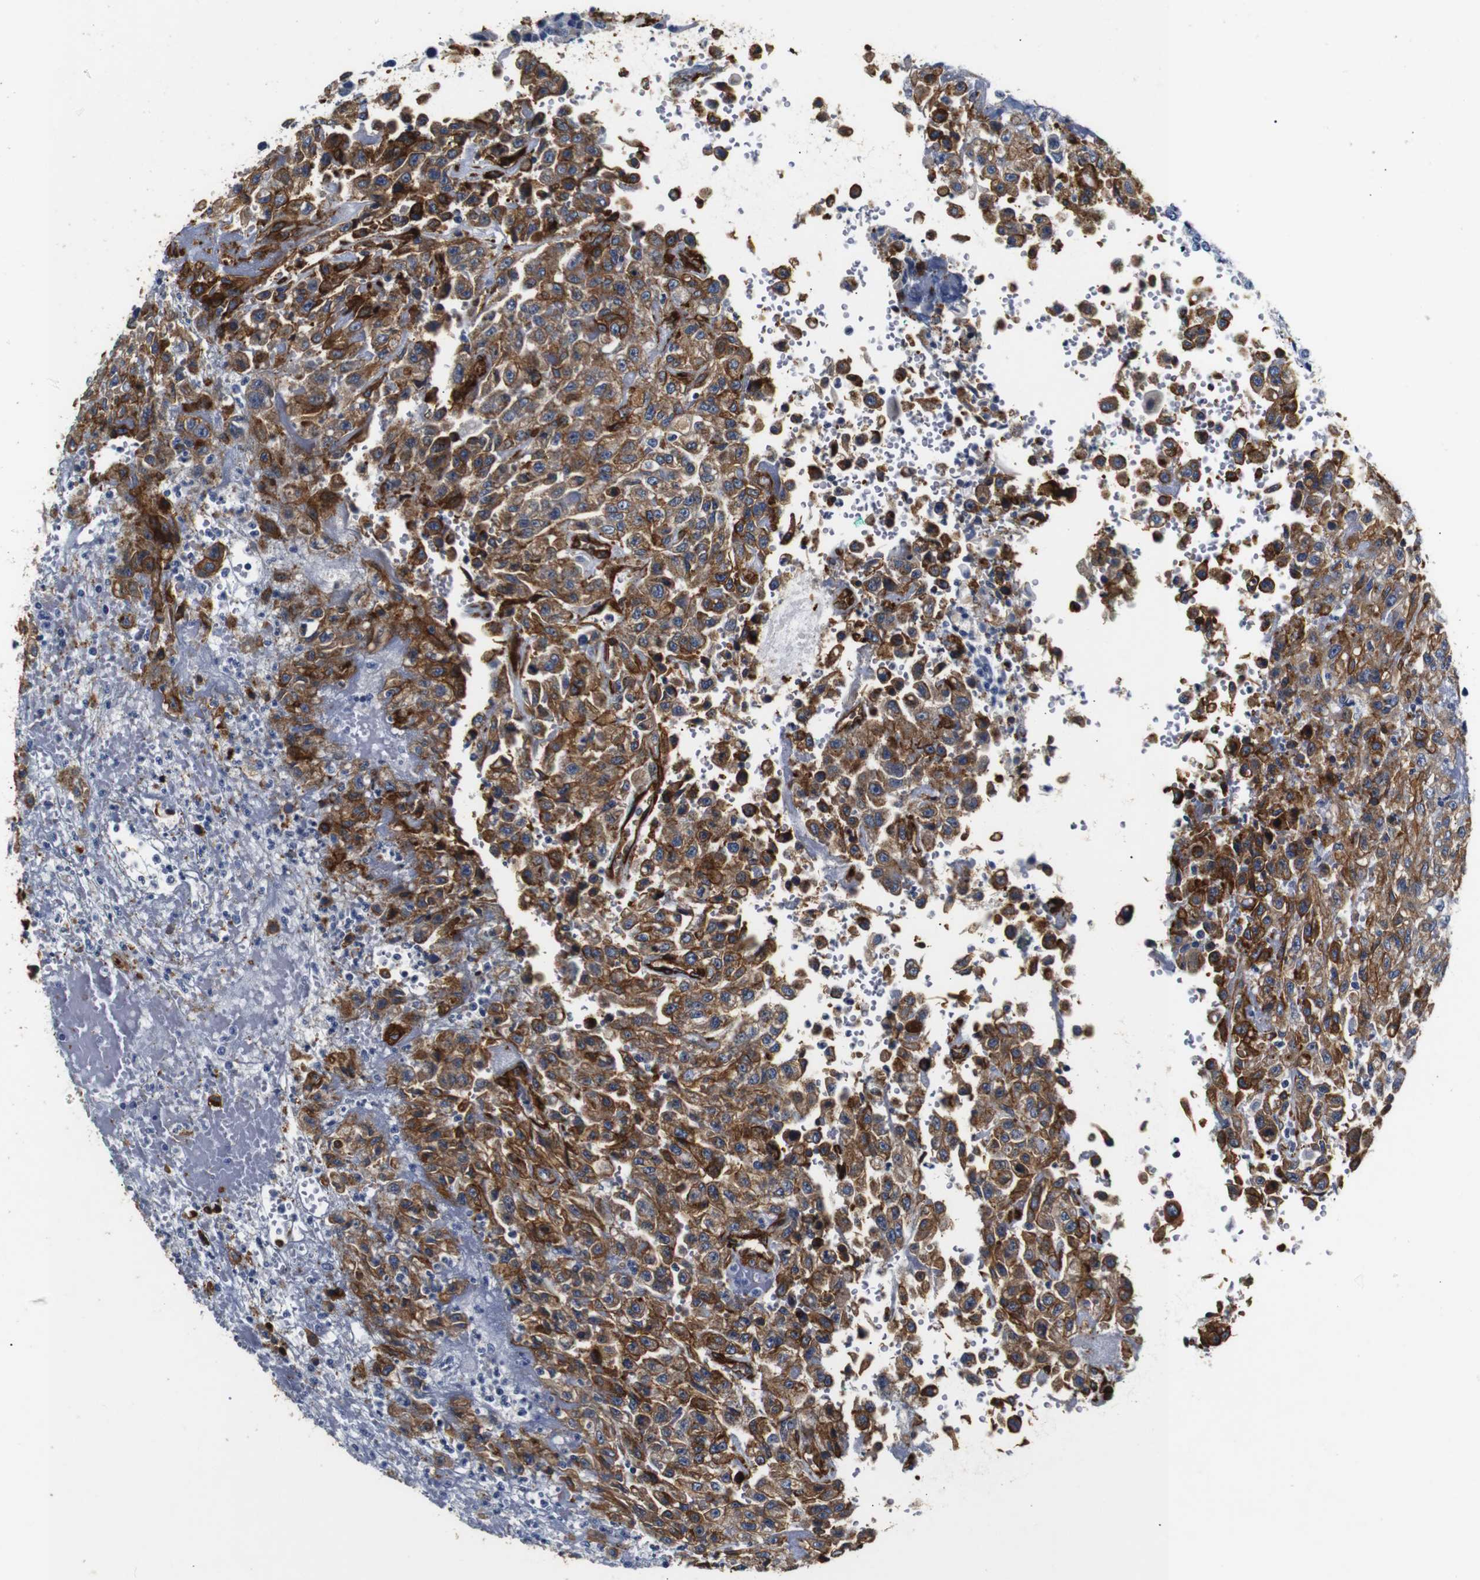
{"staining": {"intensity": "strong", "quantity": ">75%", "location": "cytoplasmic/membranous"}, "tissue": "urothelial cancer", "cell_type": "Tumor cells", "image_type": "cancer", "snomed": [{"axis": "morphology", "description": "Urothelial carcinoma, High grade"}, {"axis": "topography", "description": "Urinary bladder"}], "caption": "Tumor cells display high levels of strong cytoplasmic/membranous staining in approximately >75% of cells in urothelial cancer.", "gene": "CAV2", "patient": {"sex": "male", "age": 46}}